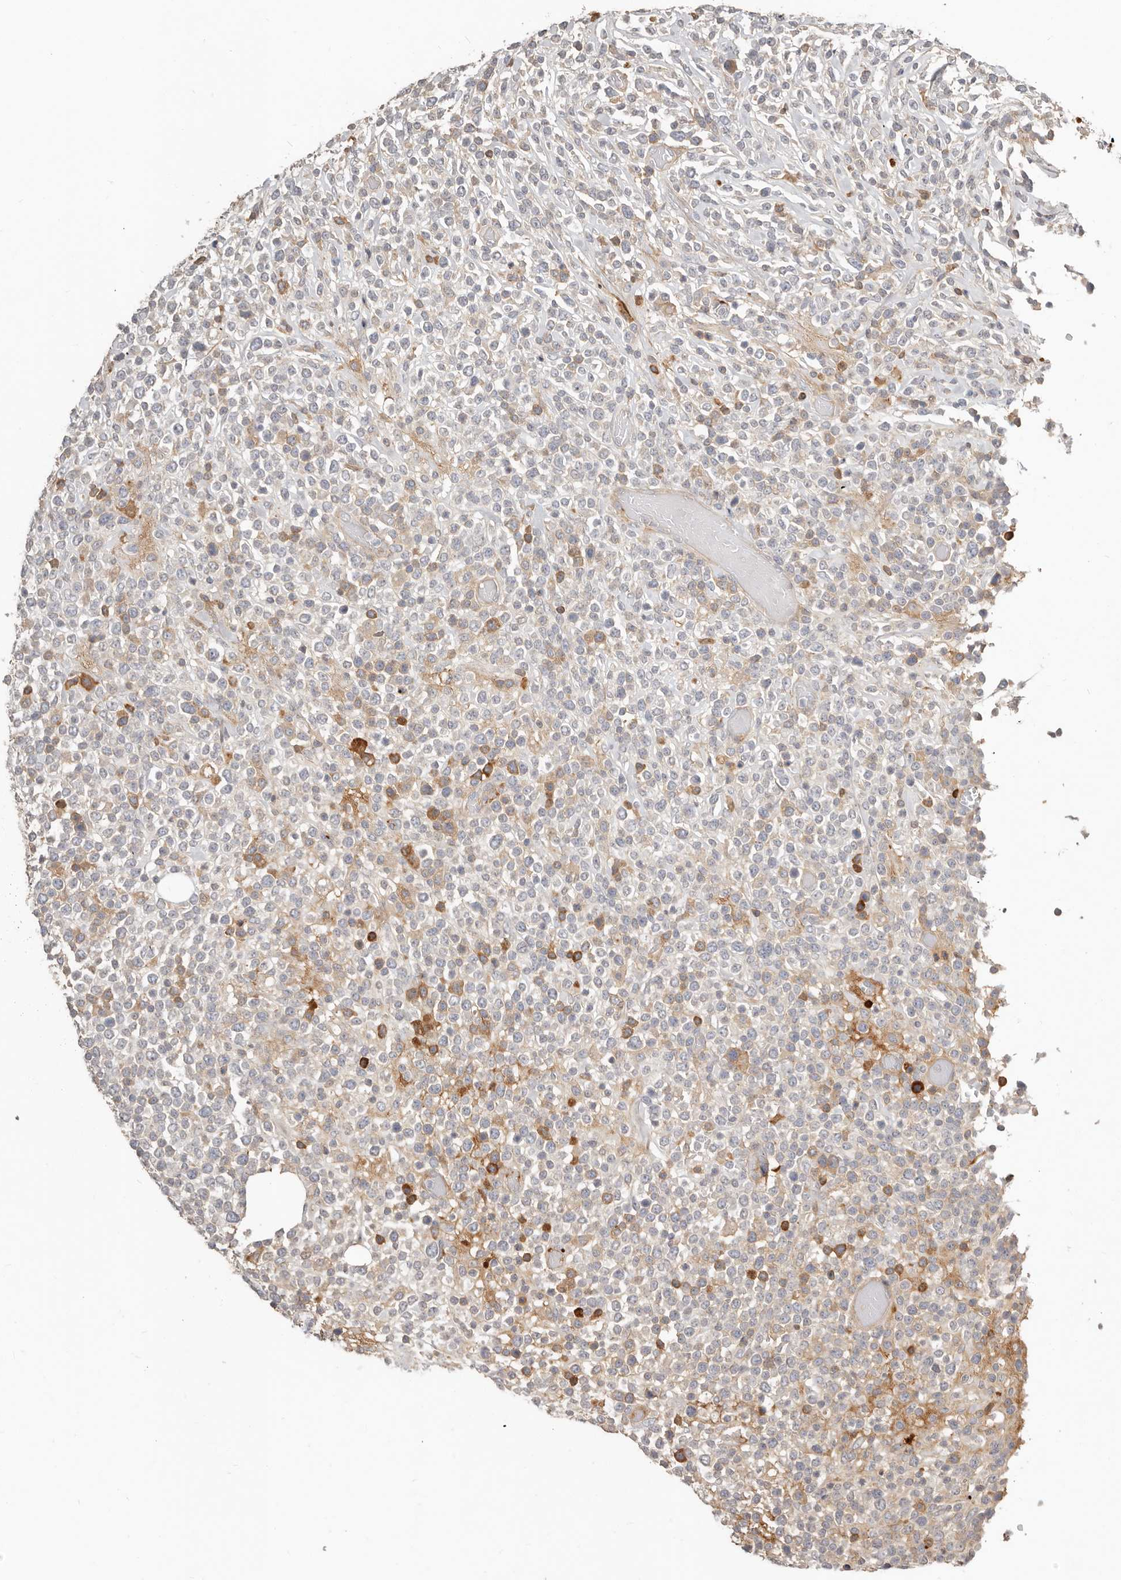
{"staining": {"intensity": "negative", "quantity": "none", "location": "none"}, "tissue": "lymphoma", "cell_type": "Tumor cells", "image_type": "cancer", "snomed": [{"axis": "morphology", "description": "Malignant lymphoma, non-Hodgkin's type, High grade"}, {"axis": "topography", "description": "Colon"}], "caption": "There is no significant staining in tumor cells of high-grade malignant lymphoma, non-Hodgkin's type.", "gene": "MTFR2", "patient": {"sex": "female", "age": 53}}